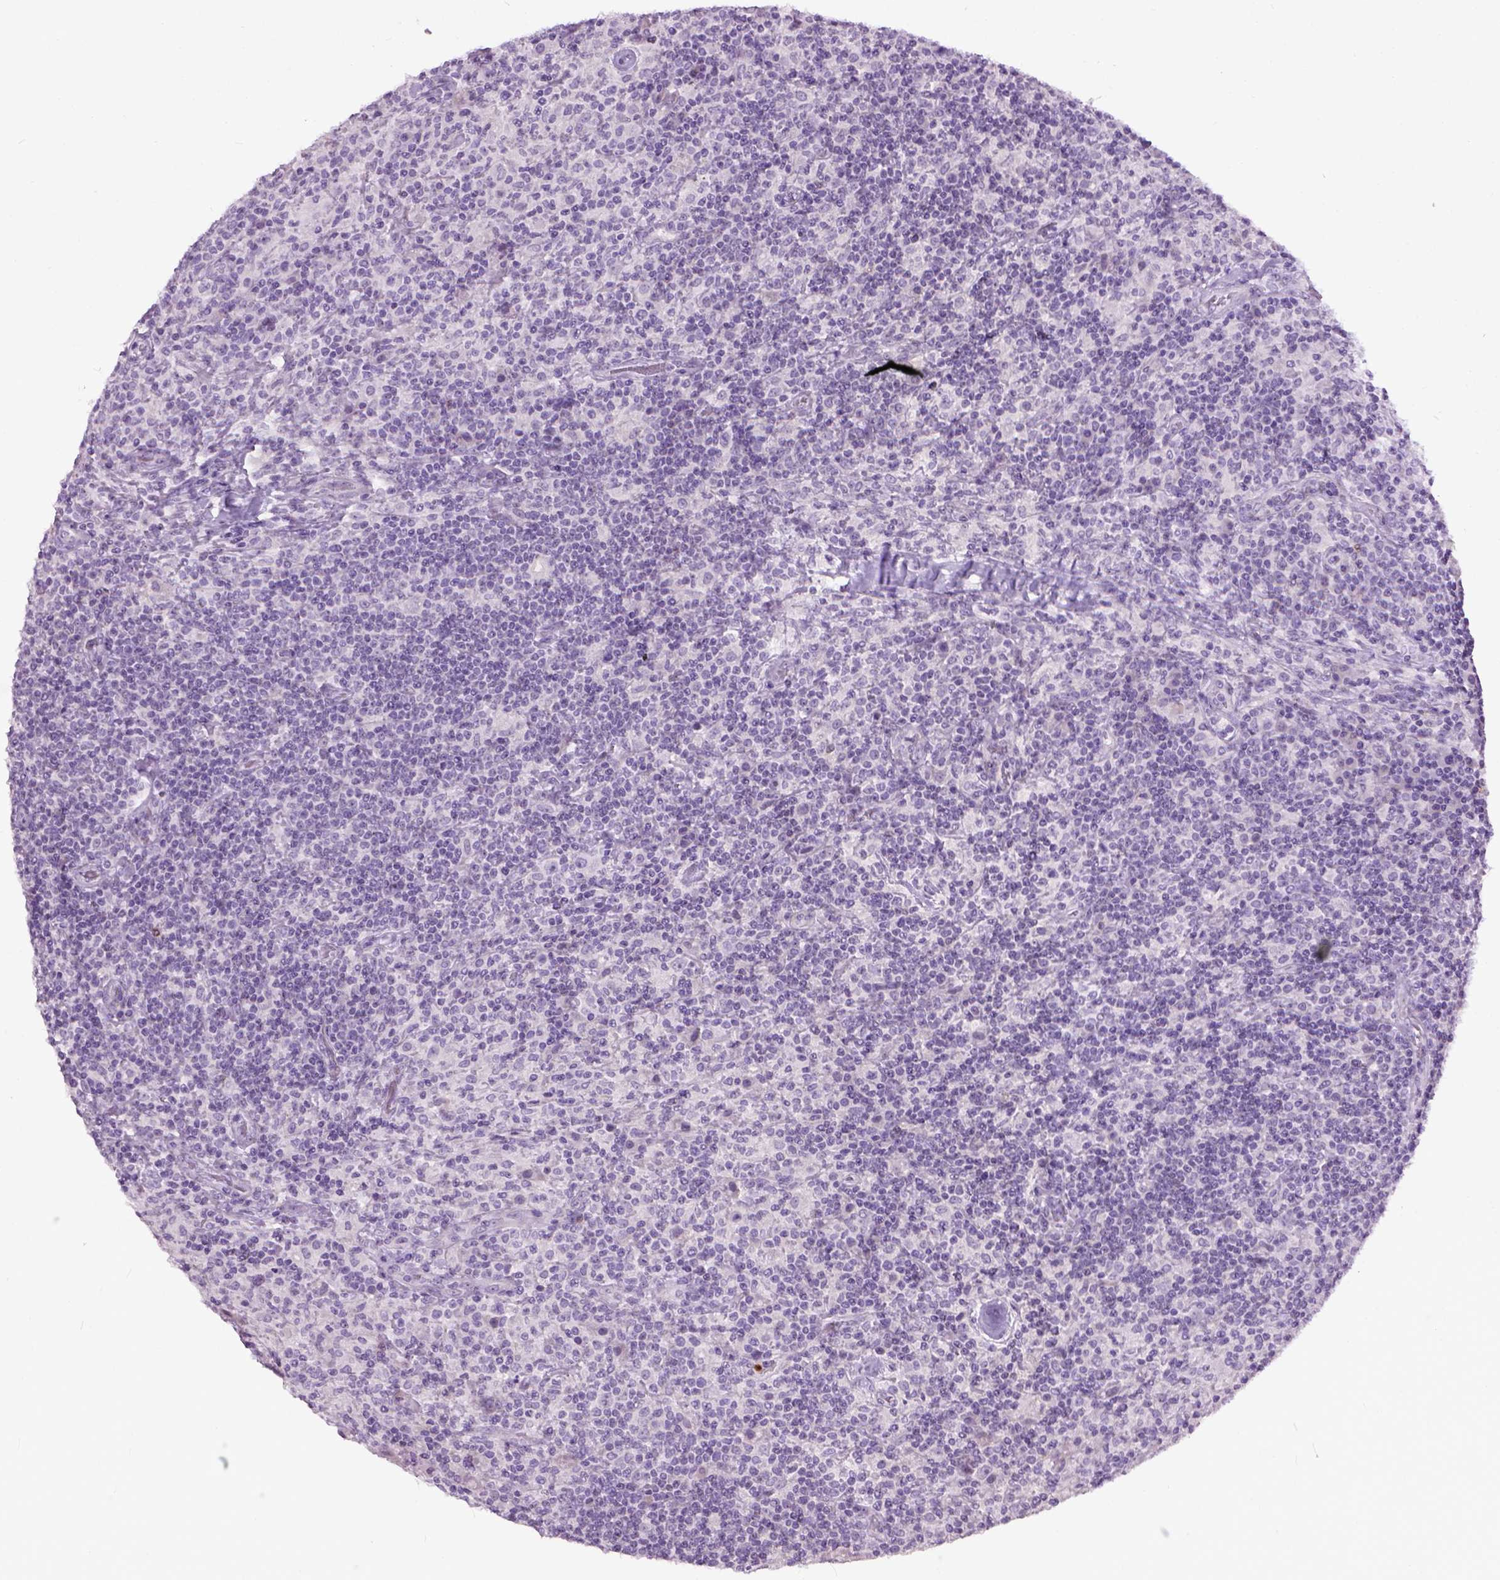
{"staining": {"intensity": "negative", "quantity": "none", "location": "none"}, "tissue": "lymphoma", "cell_type": "Tumor cells", "image_type": "cancer", "snomed": [{"axis": "morphology", "description": "Hodgkin's disease, NOS"}, {"axis": "topography", "description": "Lymph node"}], "caption": "This is an IHC micrograph of human lymphoma. There is no expression in tumor cells.", "gene": "MAPT", "patient": {"sex": "male", "age": 70}}